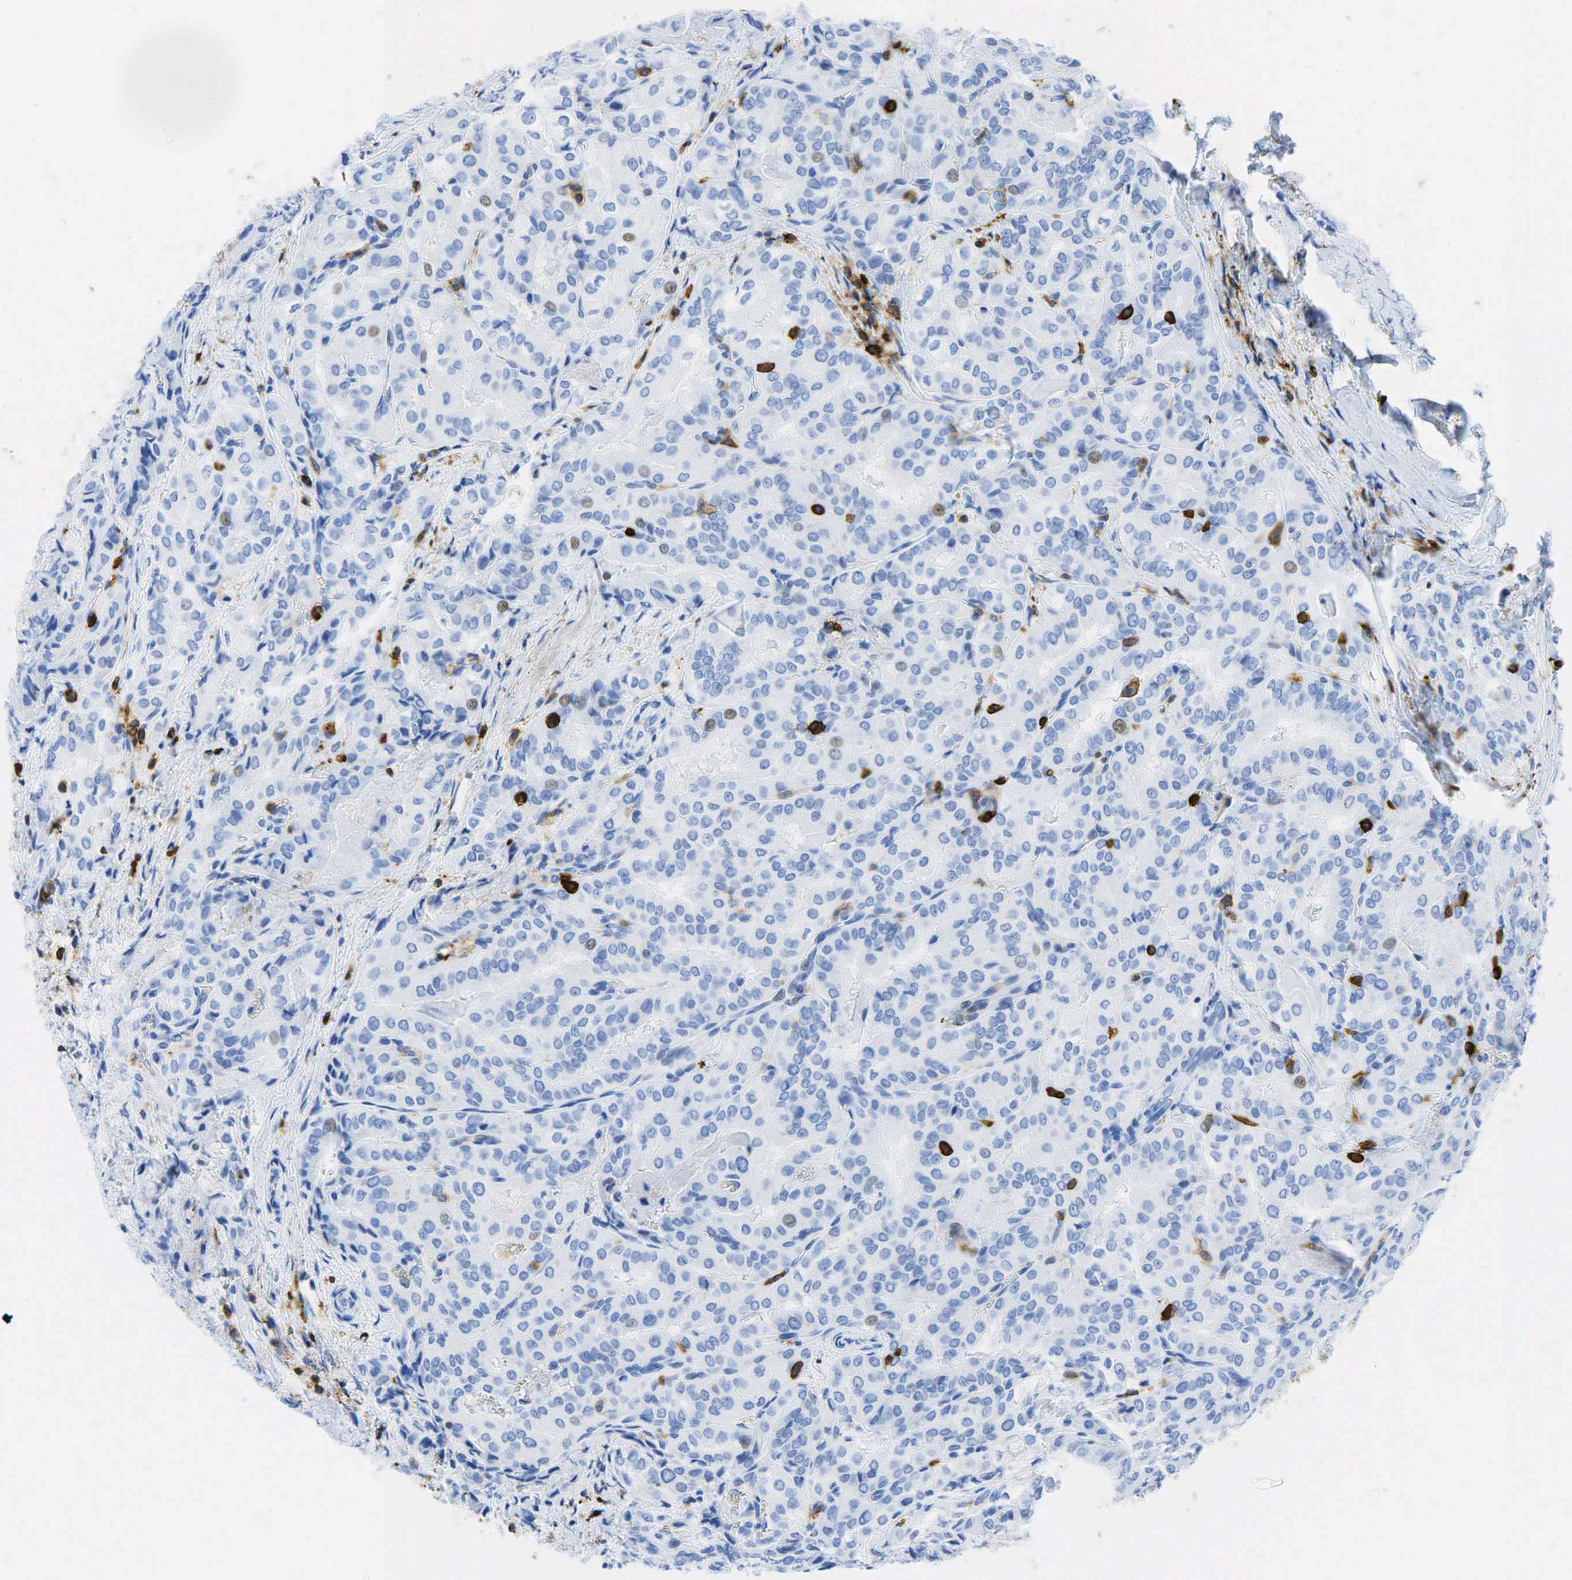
{"staining": {"intensity": "negative", "quantity": "none", "location": "none"}, "tissue": "thyroid cancer", "cell_type": "Tumor cells", "image_type": "cancer", "snomed": [{"axis": "morphology", "description": "Papillary adenocarcinoma, NOS"}, {"axis": "topography", "description": "Thyroid gland"}], "caption": "Tumor cells show no significant staining in thyroid papillary adenocarcinoma.", "gene": "PTPRC", "patient": {"sex": "female", "age": 71}}